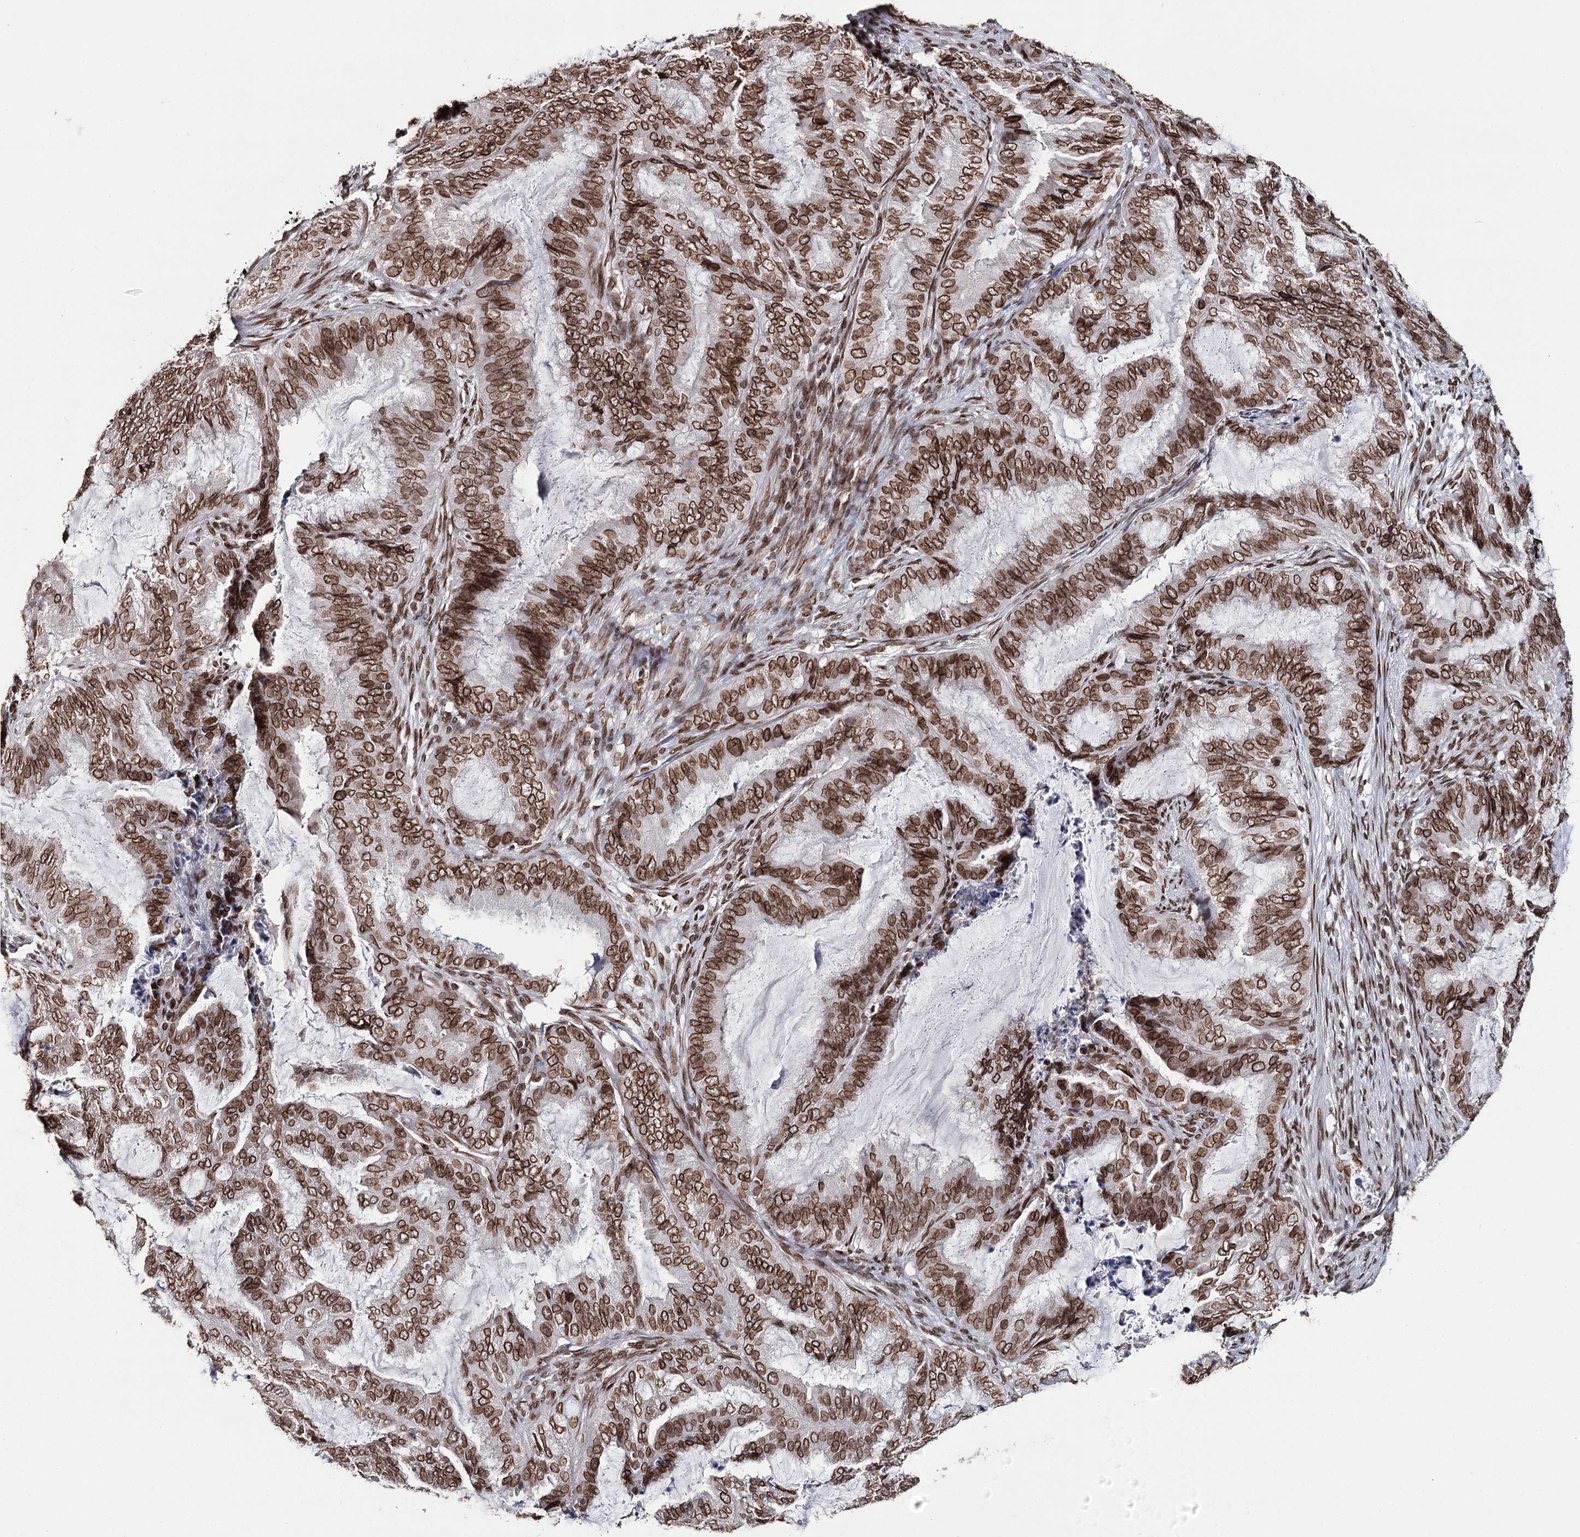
{"staining": {"intensity": "moderate", "quantity": ">75%", "location": "cytoplasmic/membranous,nuclear"}, "tissue": "endometrial cancer", "cell_type": "Tumor cells", "image_type": "cancer", "snomed": [{"axis": "morphology", "description": "Adenocarcinoma, NOS"}, {"axis": "topography", "description": "Endometrium"}], "caption": "IHC histopathology image of neoplastic tissue: human adenocarcinoma (endometrial) stained using immunohistochemistry demonstrates medium levels of moderate protein expression localized specifically in the cytoplasmic/membranous and nuclear of tumor cells, appearing as a cytoplasmic/membranous and nuclear brown color.", "gene": "KIAA0930", "patient": {"sex": "female", "age": 51}}